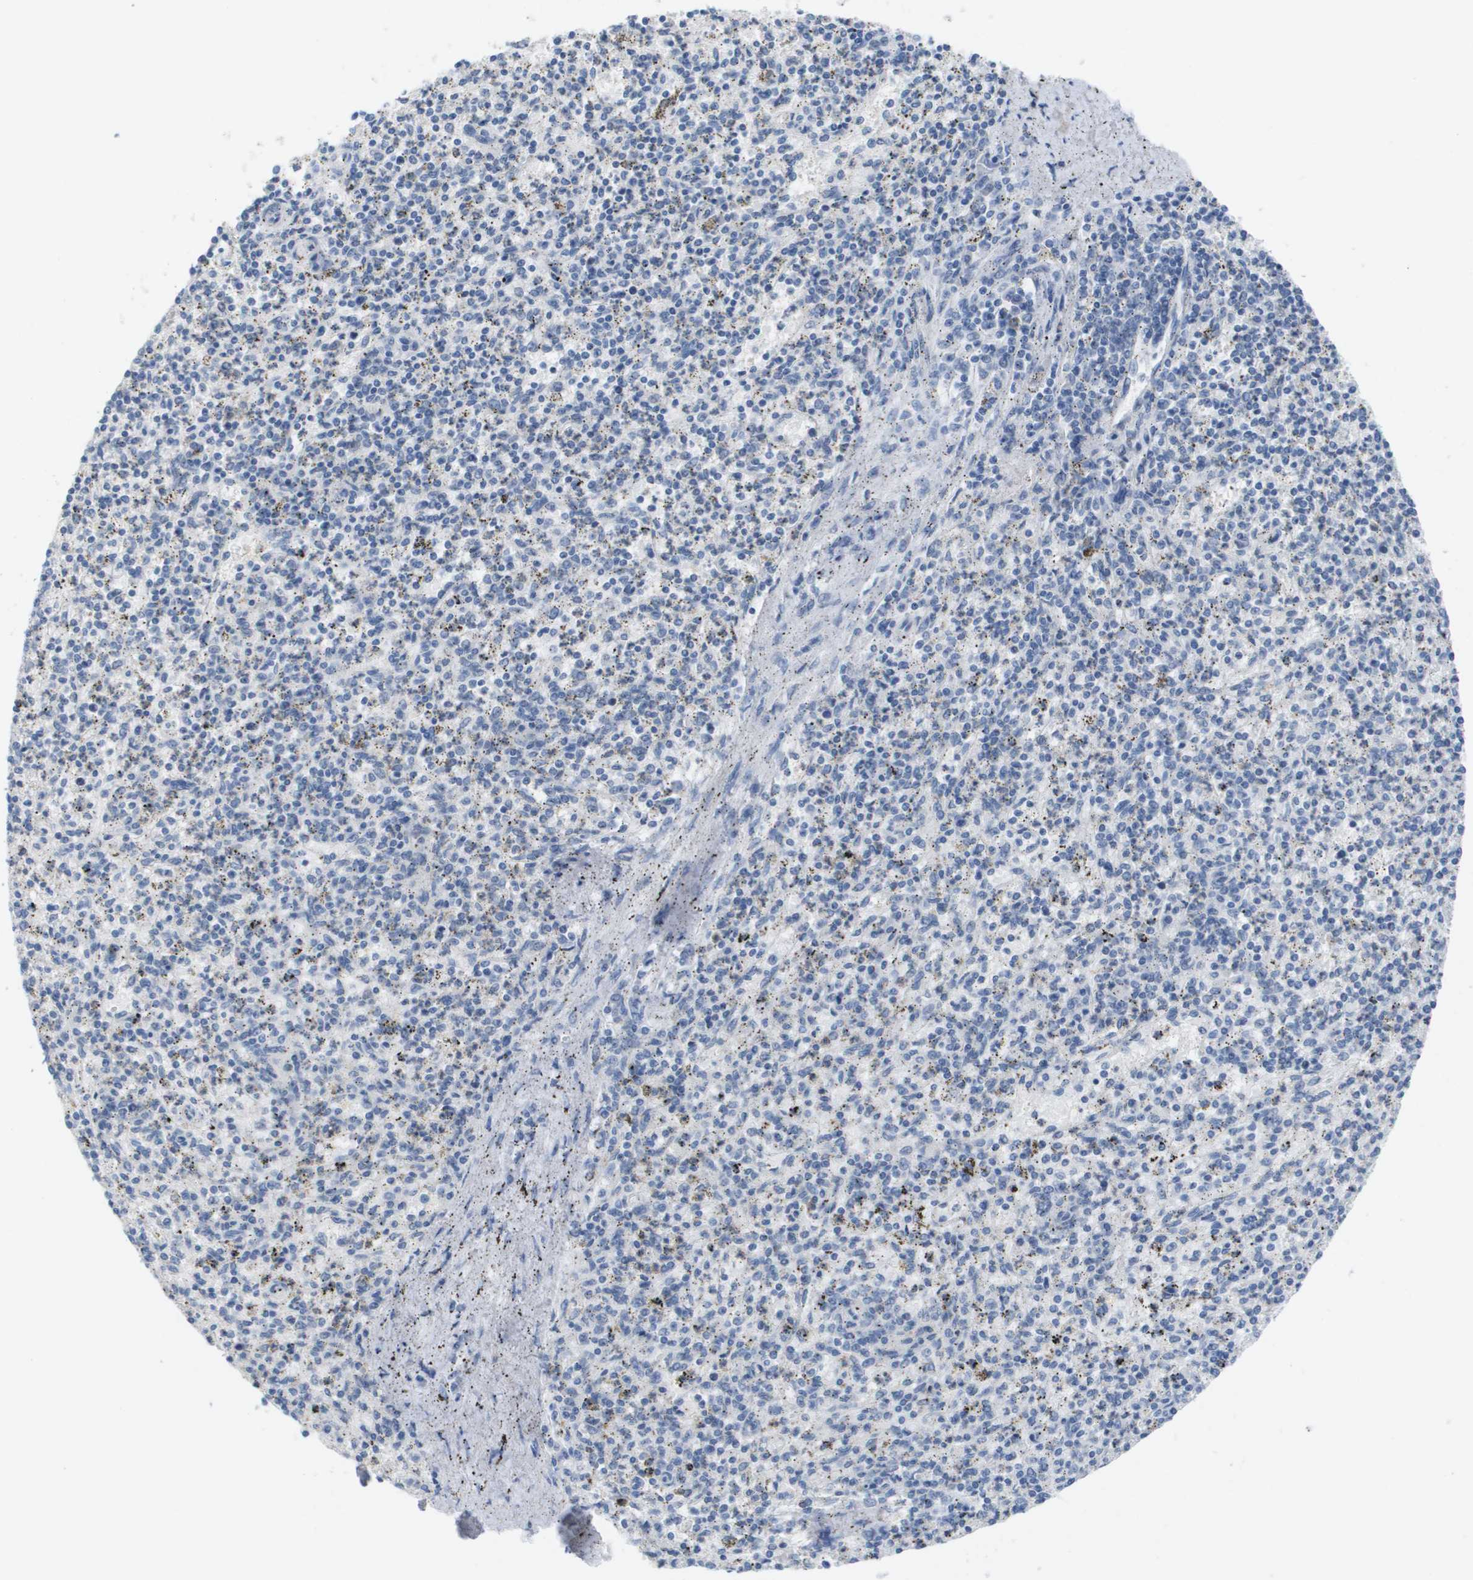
{"staining": {"intensity": "negative", "quantity": "none", "location": "none"}, "tissue": "spleen", "cell_type": "Cells in red pulp", "image_type": "normal", "snomed": [{"axis": "morphology", "description": "Normal tissue, NOS"}, {"axis": "topography", "description": "Spleen"}], "caption": "Protein analysis of benign spleen exhibits no significant positivity in cells in red pulp. The staining was performed using DAB to visualize the protein expression in brown, while the nuclei were stained in blue with hematoxylin (Magnification: 20x).", "gene": "PDE4A", "patient": {"sex": "male", "age": 72}}